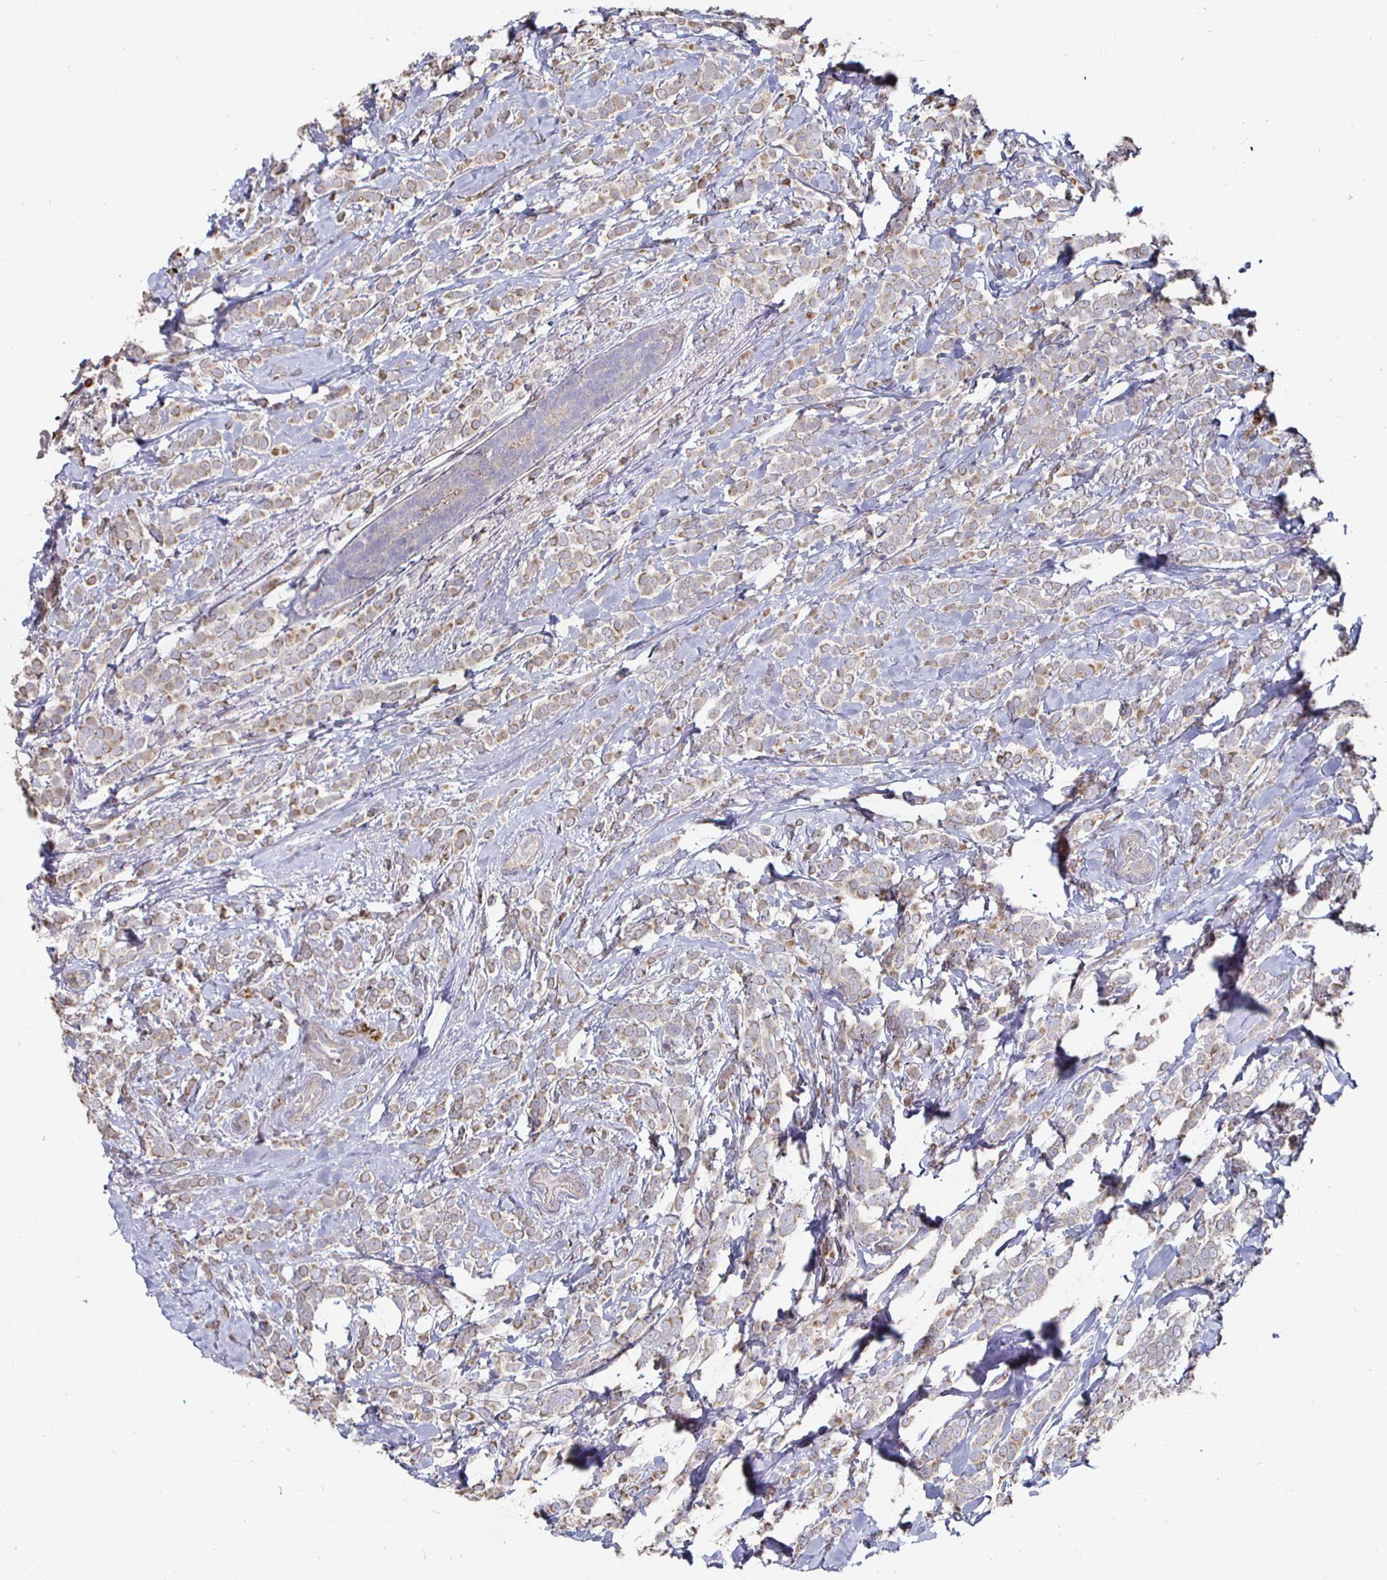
{"staining": {"intensity": "moderate", "quantity": ">75%", "location": "cytoplasmic/membranous"}, "tissue": "breast cancer", "cell_type": "Tumor cells", "image_type": "cancer", "snomed": [{"axis": "morphology", "description": "Lobular carcinoma"}, {"axis": "topography", "description": "Breast"}], "caption": "Protein expression analysis of lobular carcinoma (breast) shows moderate cytoplasmic/membranous expression in about >75% of tumor cells.", "gene": "NRSN1", "patient": {"sex": "female", "age": 49}}